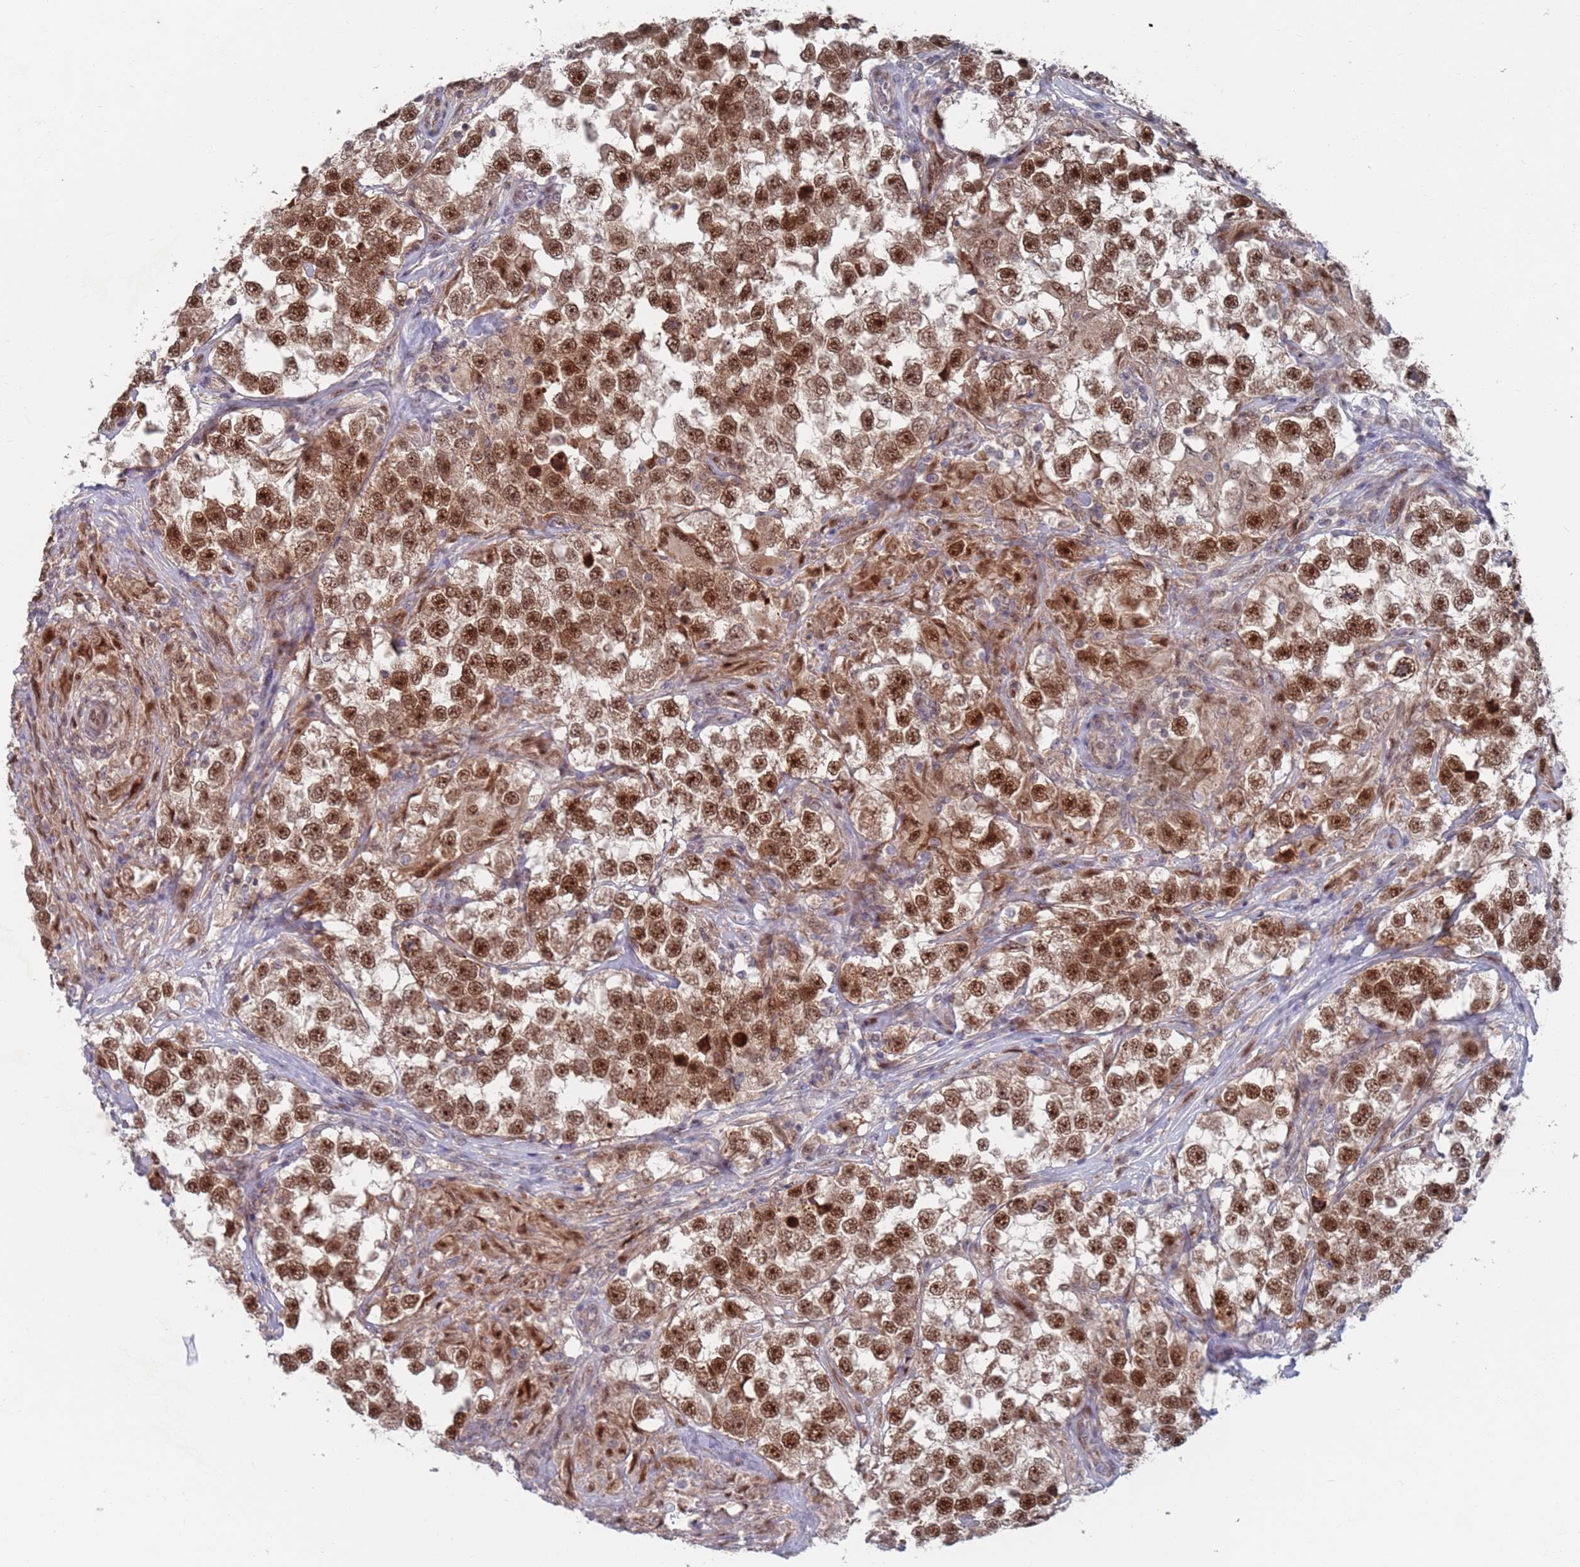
{"staining": {"intensity": "strong", "quantity": ">75%", "location": "nuclear"}, "tissue": "testis cancer", "cell_type": "Tumor cells", "image_type": "cancer", "snomed": [{"axis": "morphology", "description": "Seminoma, NOS"}, {"axis": "topography", "description": "Testis"}], "caption": "Immunohistochemistry (IHC) staining of testis seminoma, which shows high levels of strong nuclear staining in about >75% of tumor cells indicating strong nuclear protein positivity. The staining was performed using DAB (3,3'-diaminobenzidine) (brown) for protein detection and nuclei were counterstained in hematoxylin (blue).", "gene": "RPP25", "patient": {"sex": "male", "age": 46}}